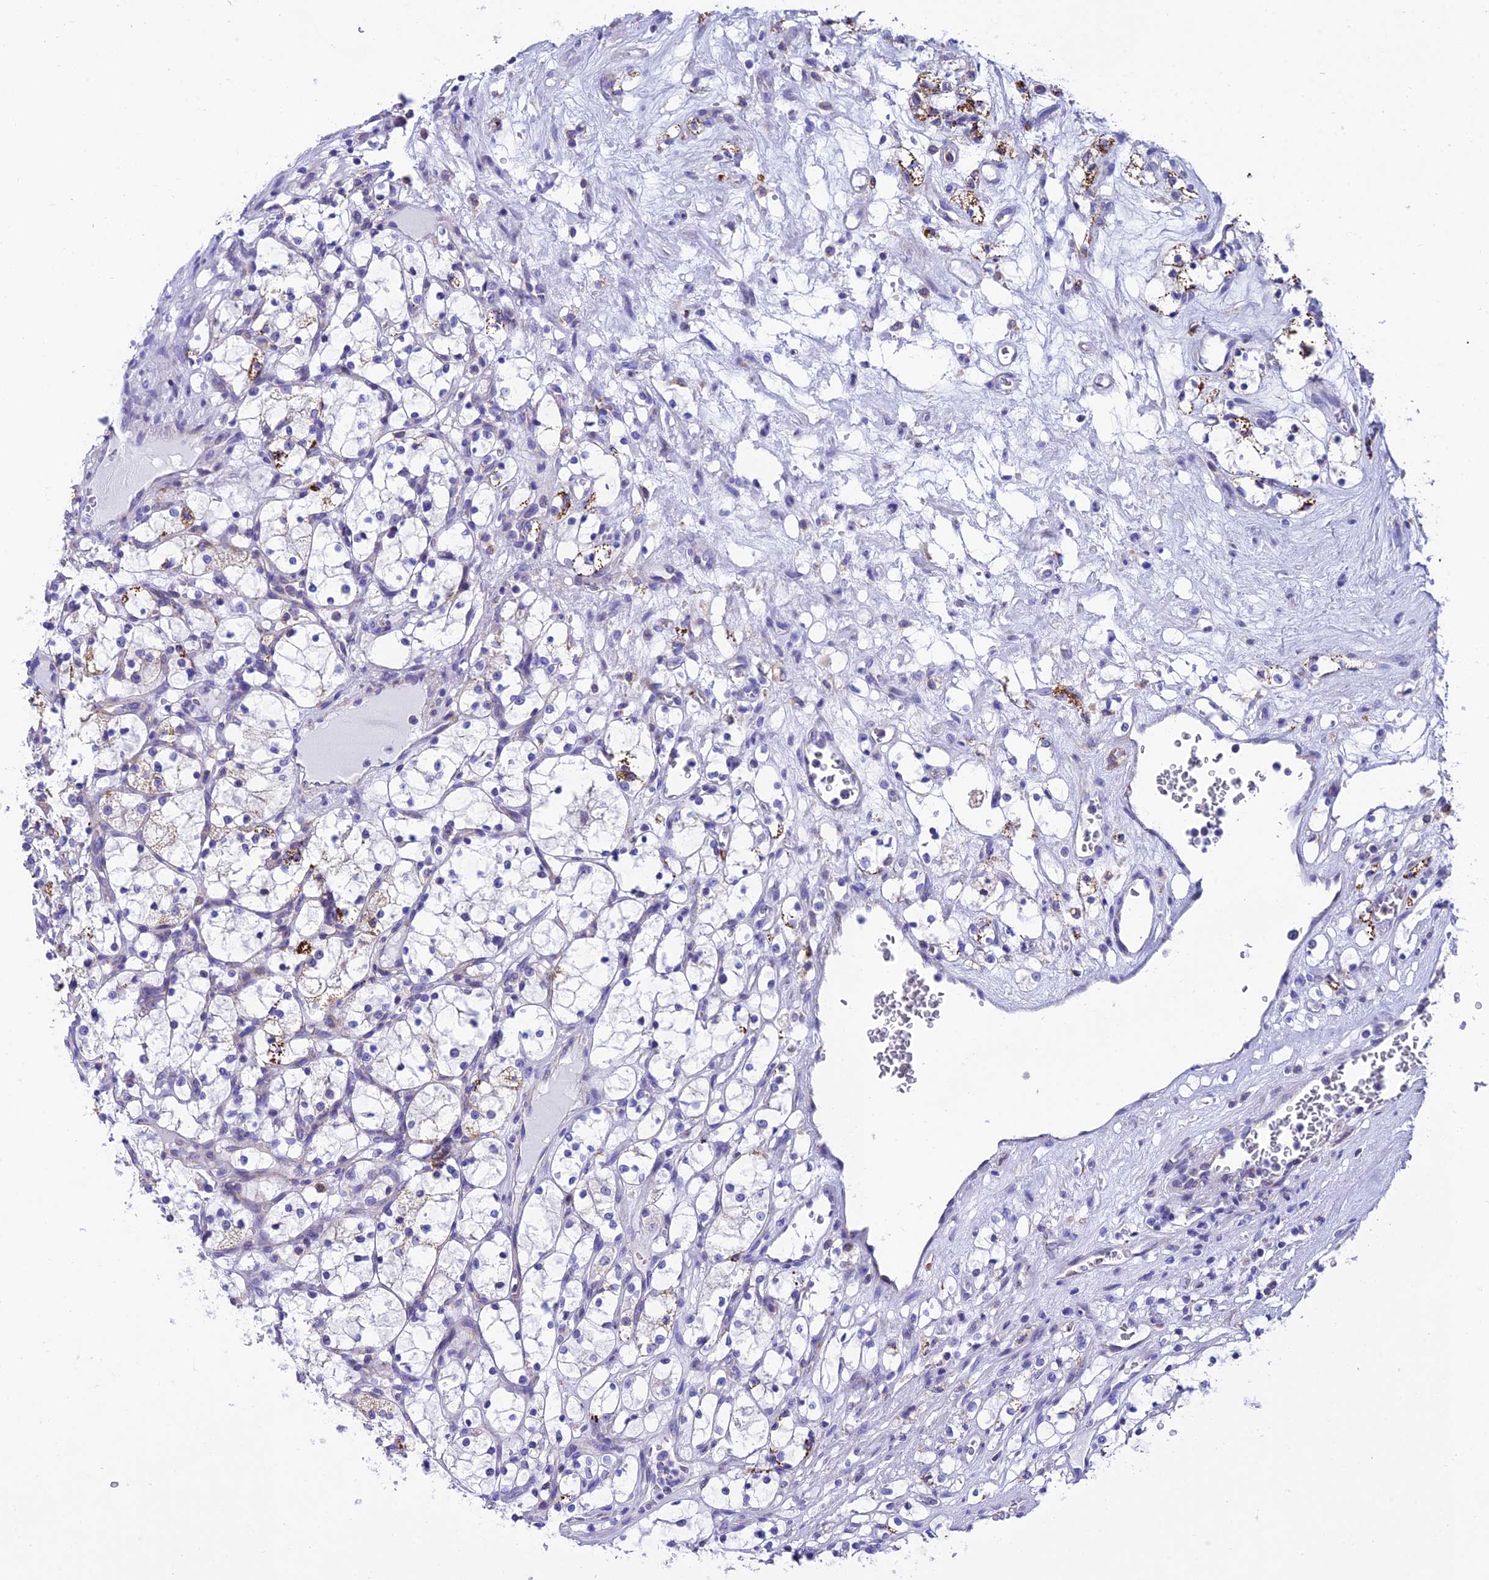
{"staining": {"intensity": "negative", "quantity": "none", "location": "none"}, "tissue": "renal cancer", "cell_type": "Tumor cells", "image_type": "cancer", "snomed": [{"axis": "morphology", "description": "Adenocarcinoma, NOS"}, {"axis": "topography", "description": "Kidney"}], "caption": "DAB (3,3'-diaminobenzidine) immunohistochemical staining of adenocarcinoma (renal) reveals no significant positivity in tumor cells.", "gene": "REEP4", "patient": {"sex": "female", "age": 69}}